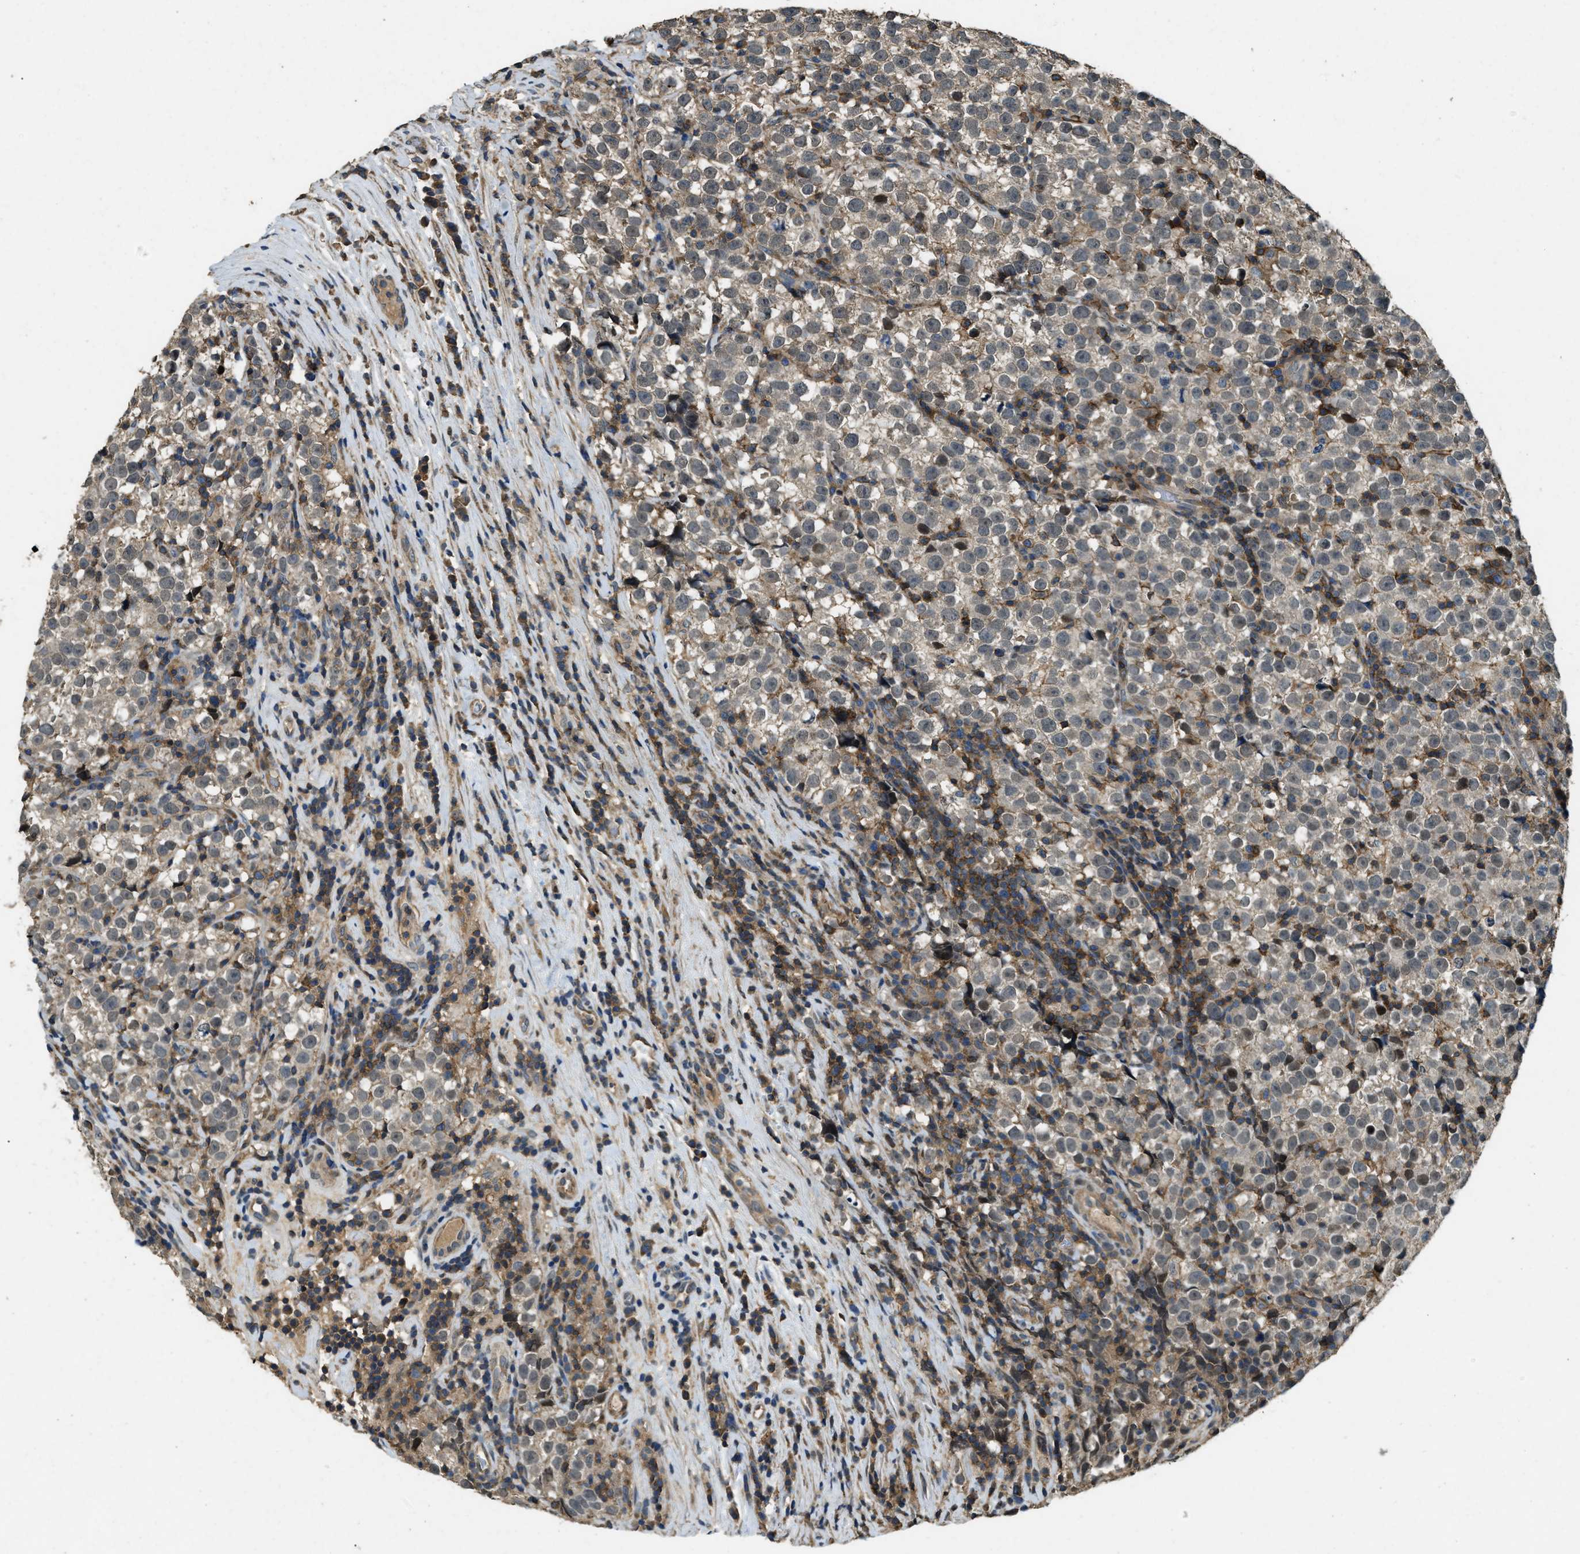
{"staining": {"intensity": "weak", "quantity": ">75%", "location": "cytoplasmic/membranous"}, "tissue": "testis cancer", "cell_type": "Tumor cells", "image_type": "cancer", "snomed": [{"axis": "morphology", "description": "Normal tissue, NOS"}, {"axis": "morphology", "description": "Seminoma, NOS"}, {"axis": "topography", "description": "Testis"}], "caption": "Human seminoma (testis) stained with a brown dye displays weak cytoplasmic/membranous positive expression in approximately >75% of tumor cells.", "gene": "ATP8B1", "patient": {"sex": "male", "age": 43}}